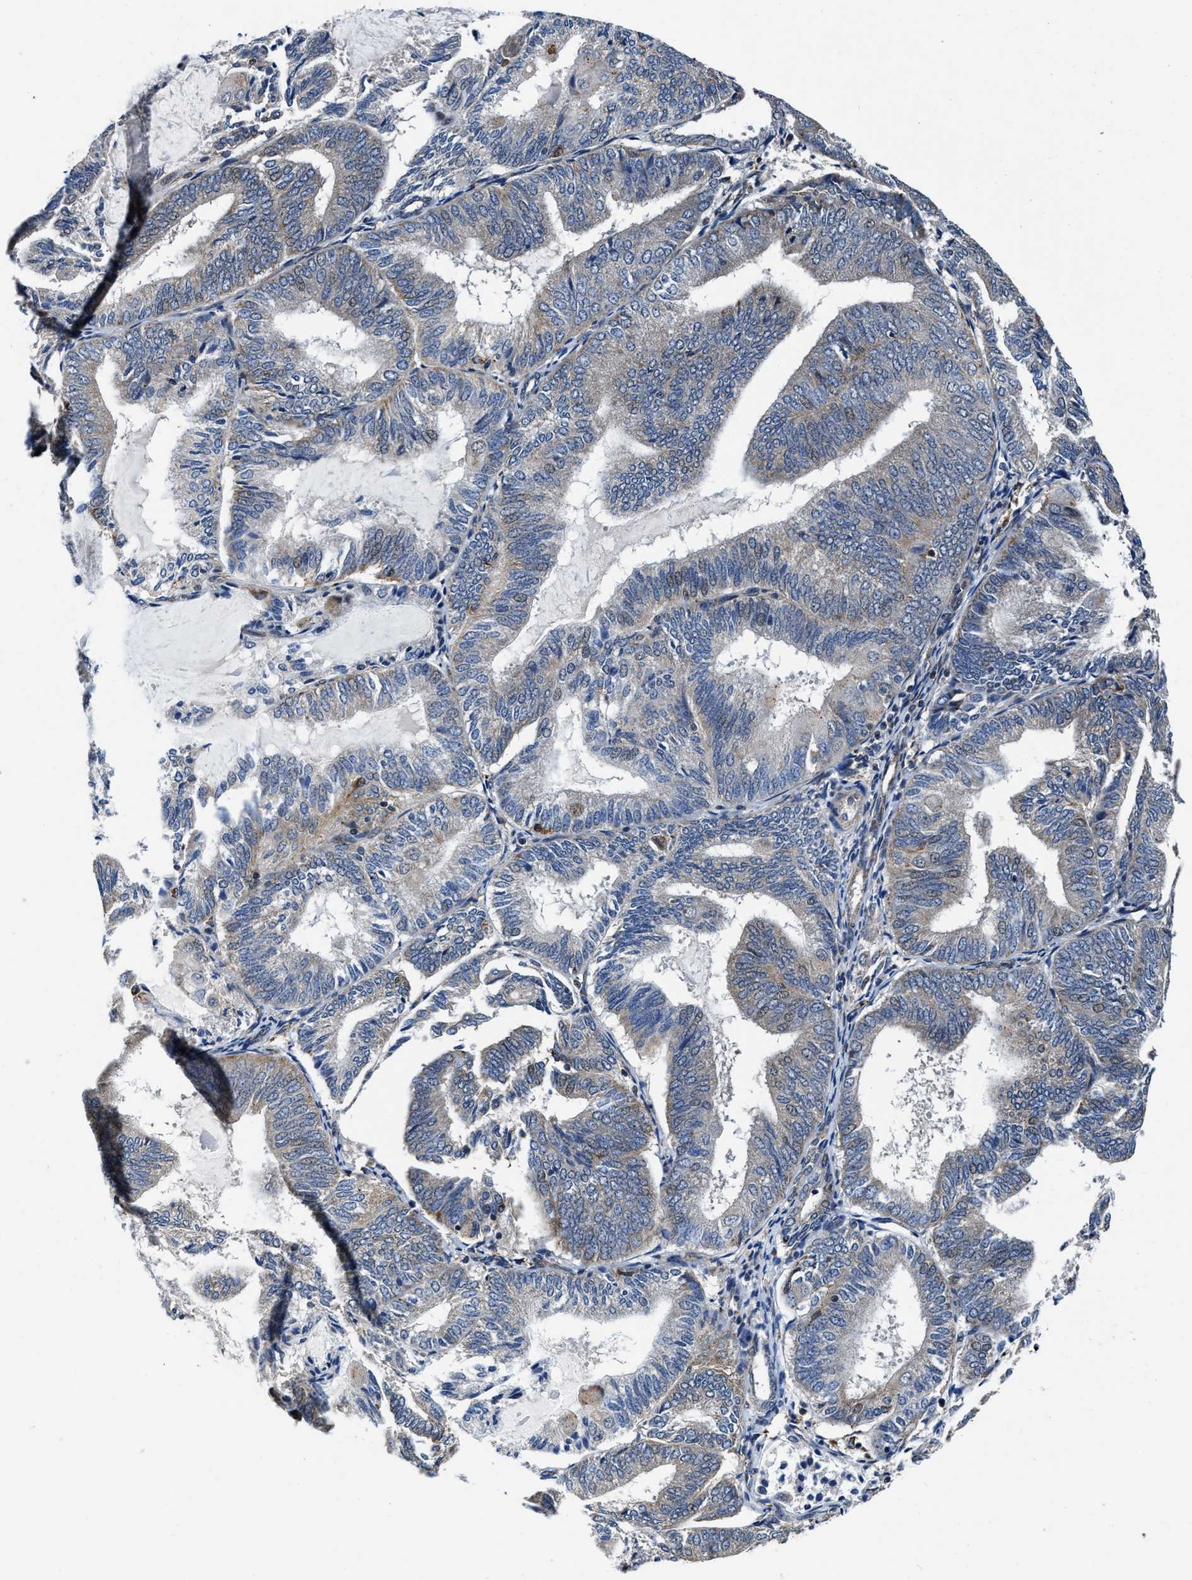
{"staining": {"intensity": "negative", "quantity": "none", "location": "none"}, "tissue": "endometrial cancer", "cell_type": "Tumor cells", "image_type": "cancer", "snomed": [{"axis": "morphology", "description": "Adenocarcinoma, NOS"}, {"axis": "topography", "description": "Endometrium"}], "caption": "This is an immunohistochemistry (IHC) photomicrograph of human endometrial cancer (adenocarcinoma). There is no expression in tumor cells.", "gene": "C2orf66", "patient": {"sex": "female", "age": 81}}